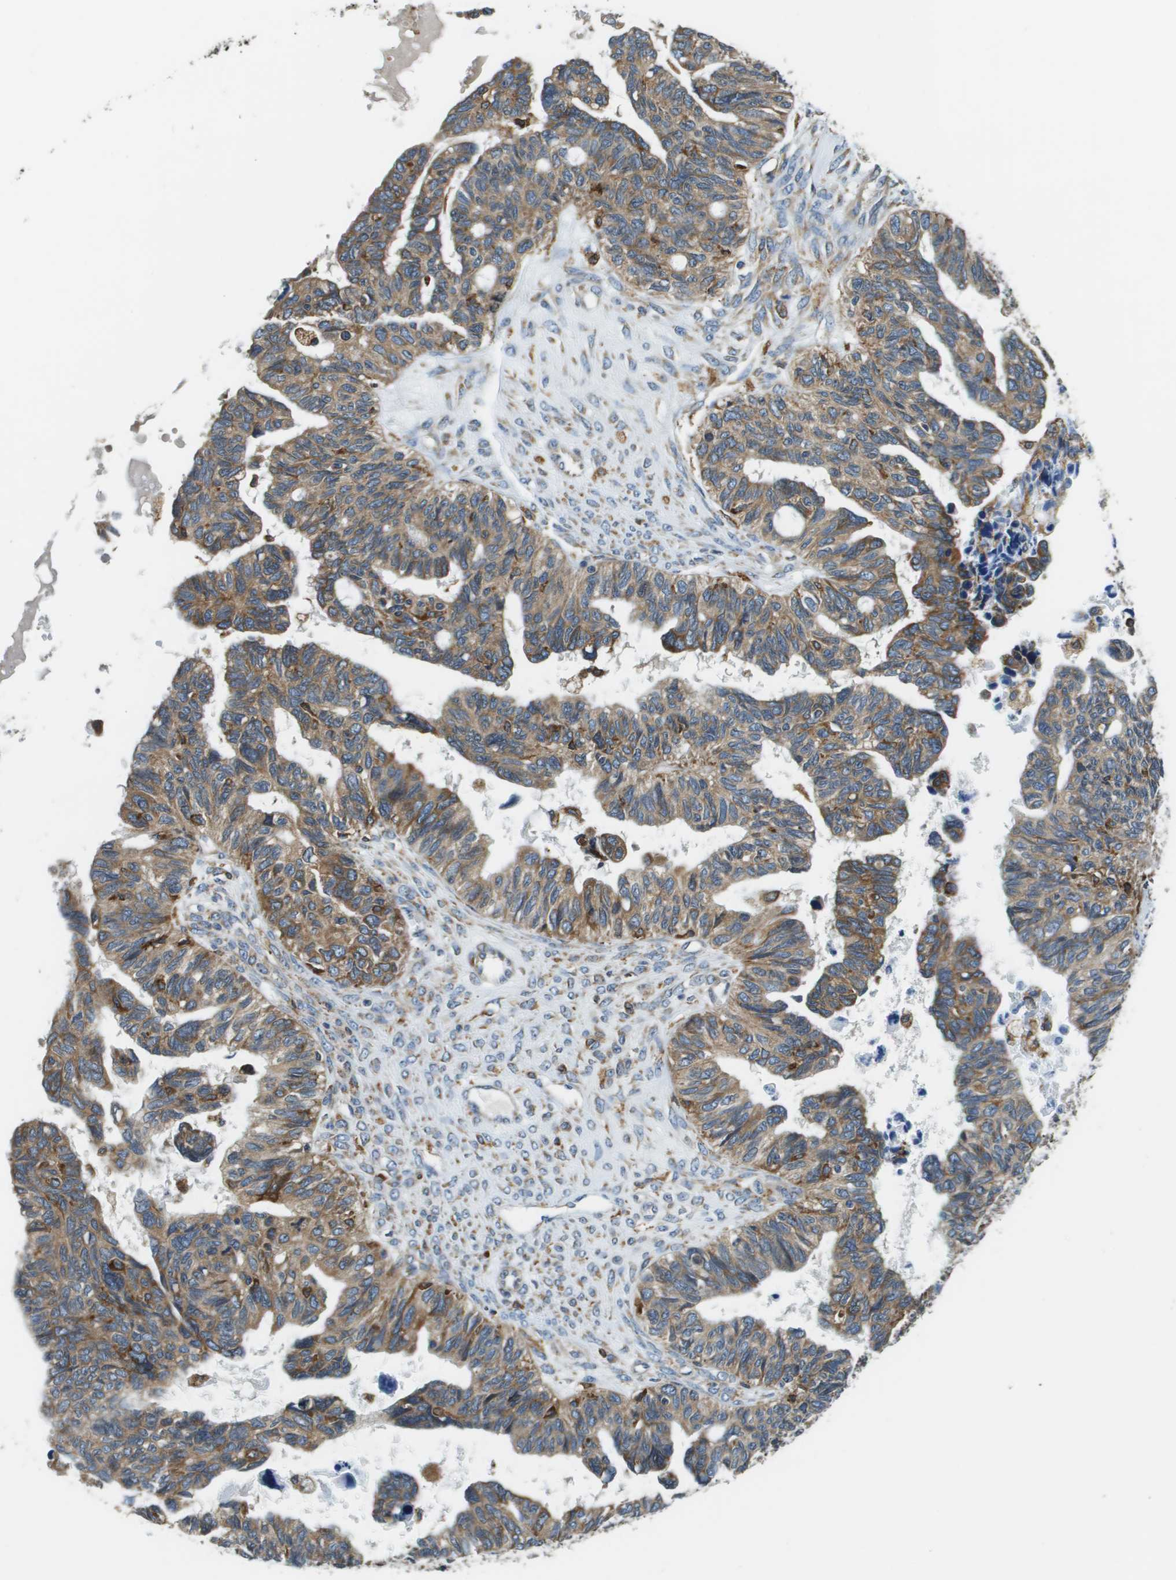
{"staining": {"intensity": "moderate", "quantity": ">75%", "location": "cytoplasmic/membranous"}, "tissue": "ovarian cancer", "cell_type": "Tumor cells", "image_type": "cancer", "snomed": [{"axis": "morphology", "description": "Cystadenocarcinoma, serous, NOS"}, {"axis": "topography", "description": "Ovary"}], "caption": "Protein staining of ovarian cancer tissue demonstrates moderate cytoplasmic/membranous positivity in approximately >75% of tumor cells.", "gene": "CNPY3", "patient": {"sex": "female", "age": 79}}